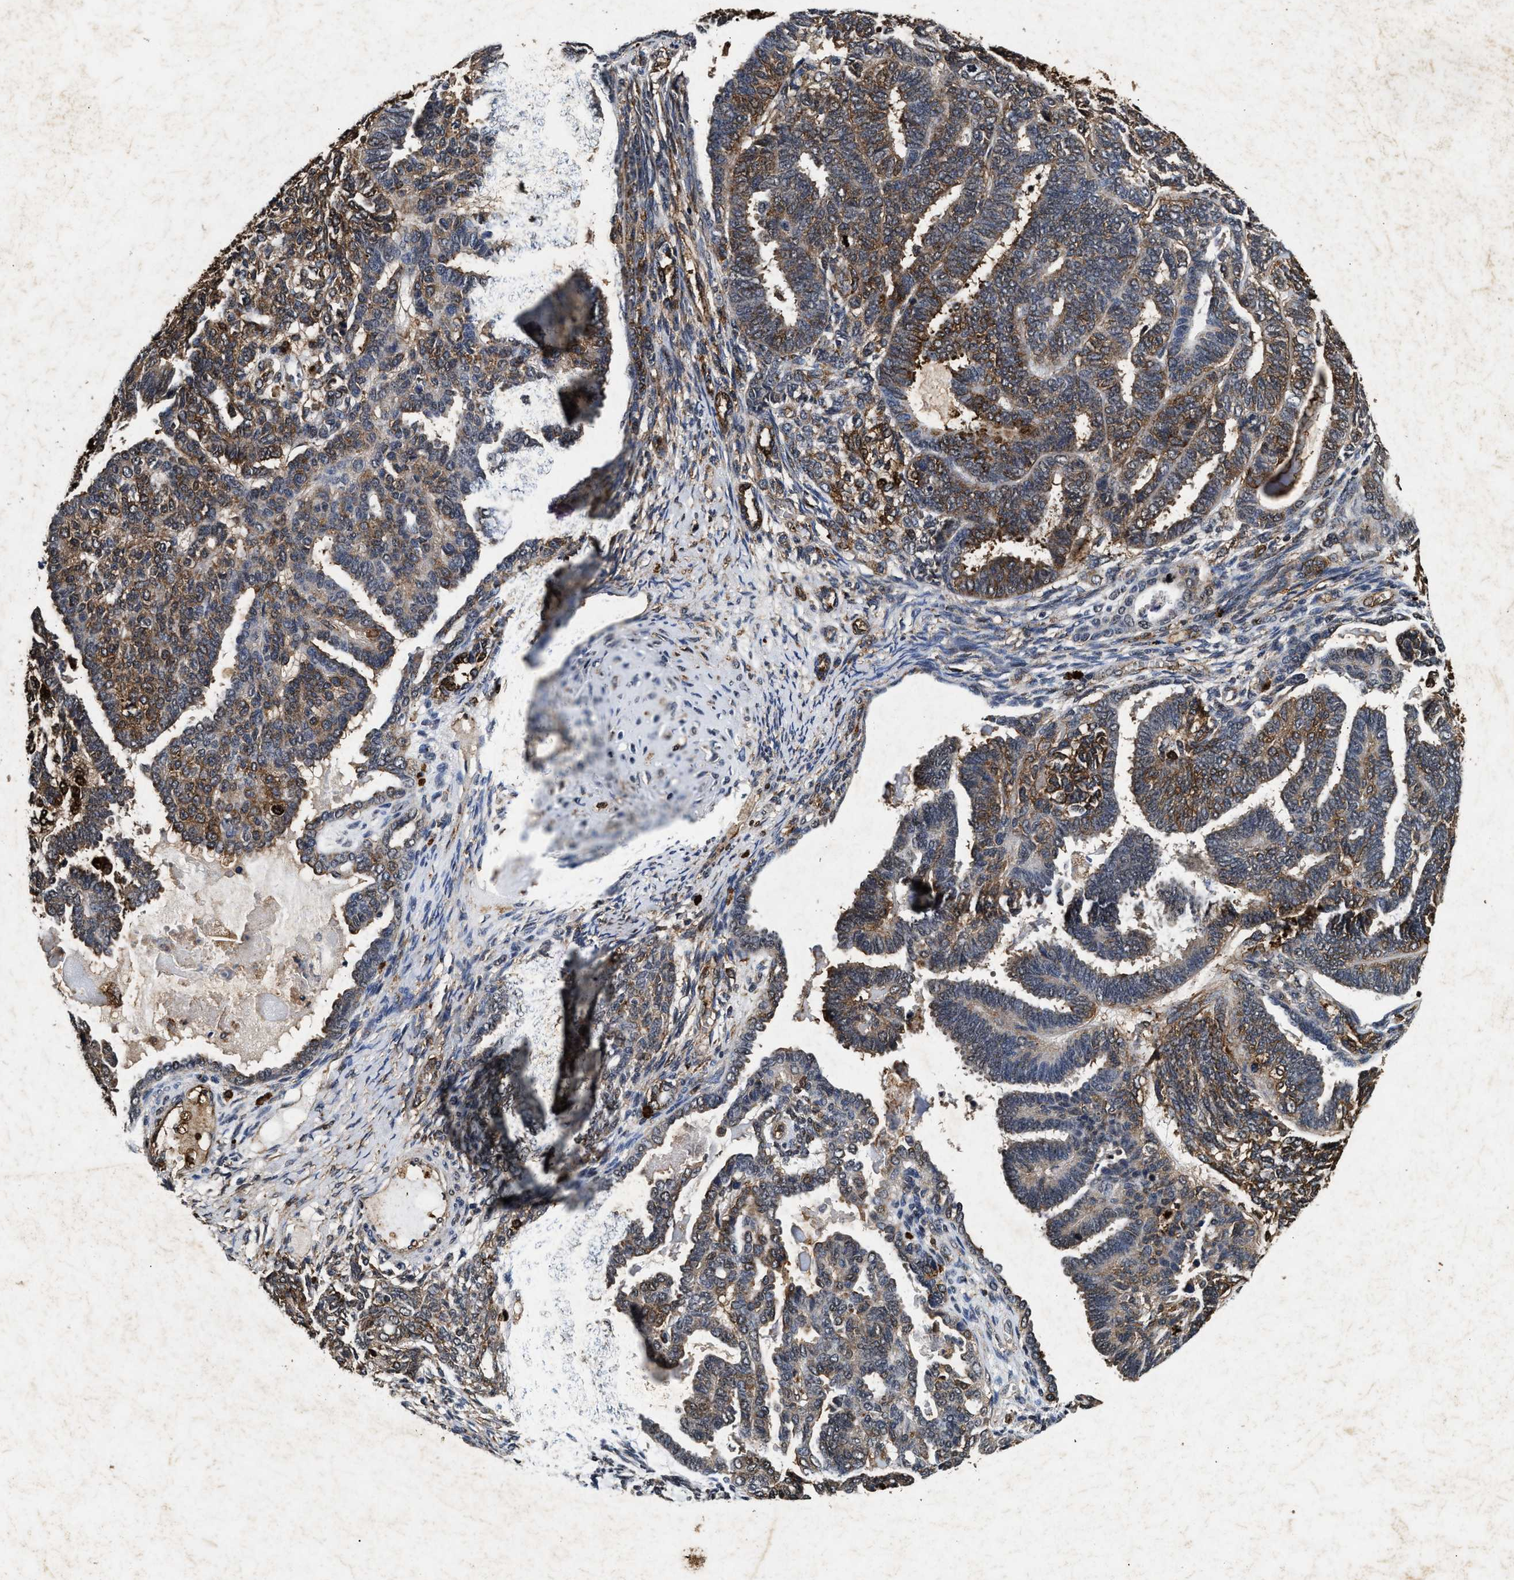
{"staining": {"intensity": "moderate", "quantity": "25%-75%", "location": "cytoplasmic/membranous"}, "tissue": "endometrial cancer", "cell_type": "Tumor cells", "image_type": "cancer", "snomed": [{"axis": "morphology", "description": "Neoplasm, malignant, NOS"}, {"axis": "topography", "description": "Endometrium"}], "caption": "Immunohistochemistry micrograph of endometrial cancer (malignant neoplasm) stained for a protein (brown), which exhibits medium levels of moderate cytoplasmic/membranous positivity in about 25%-75% of tumor cells.", "gene": "ACOX1", "patient": {"sex": "female", "age": 74}}